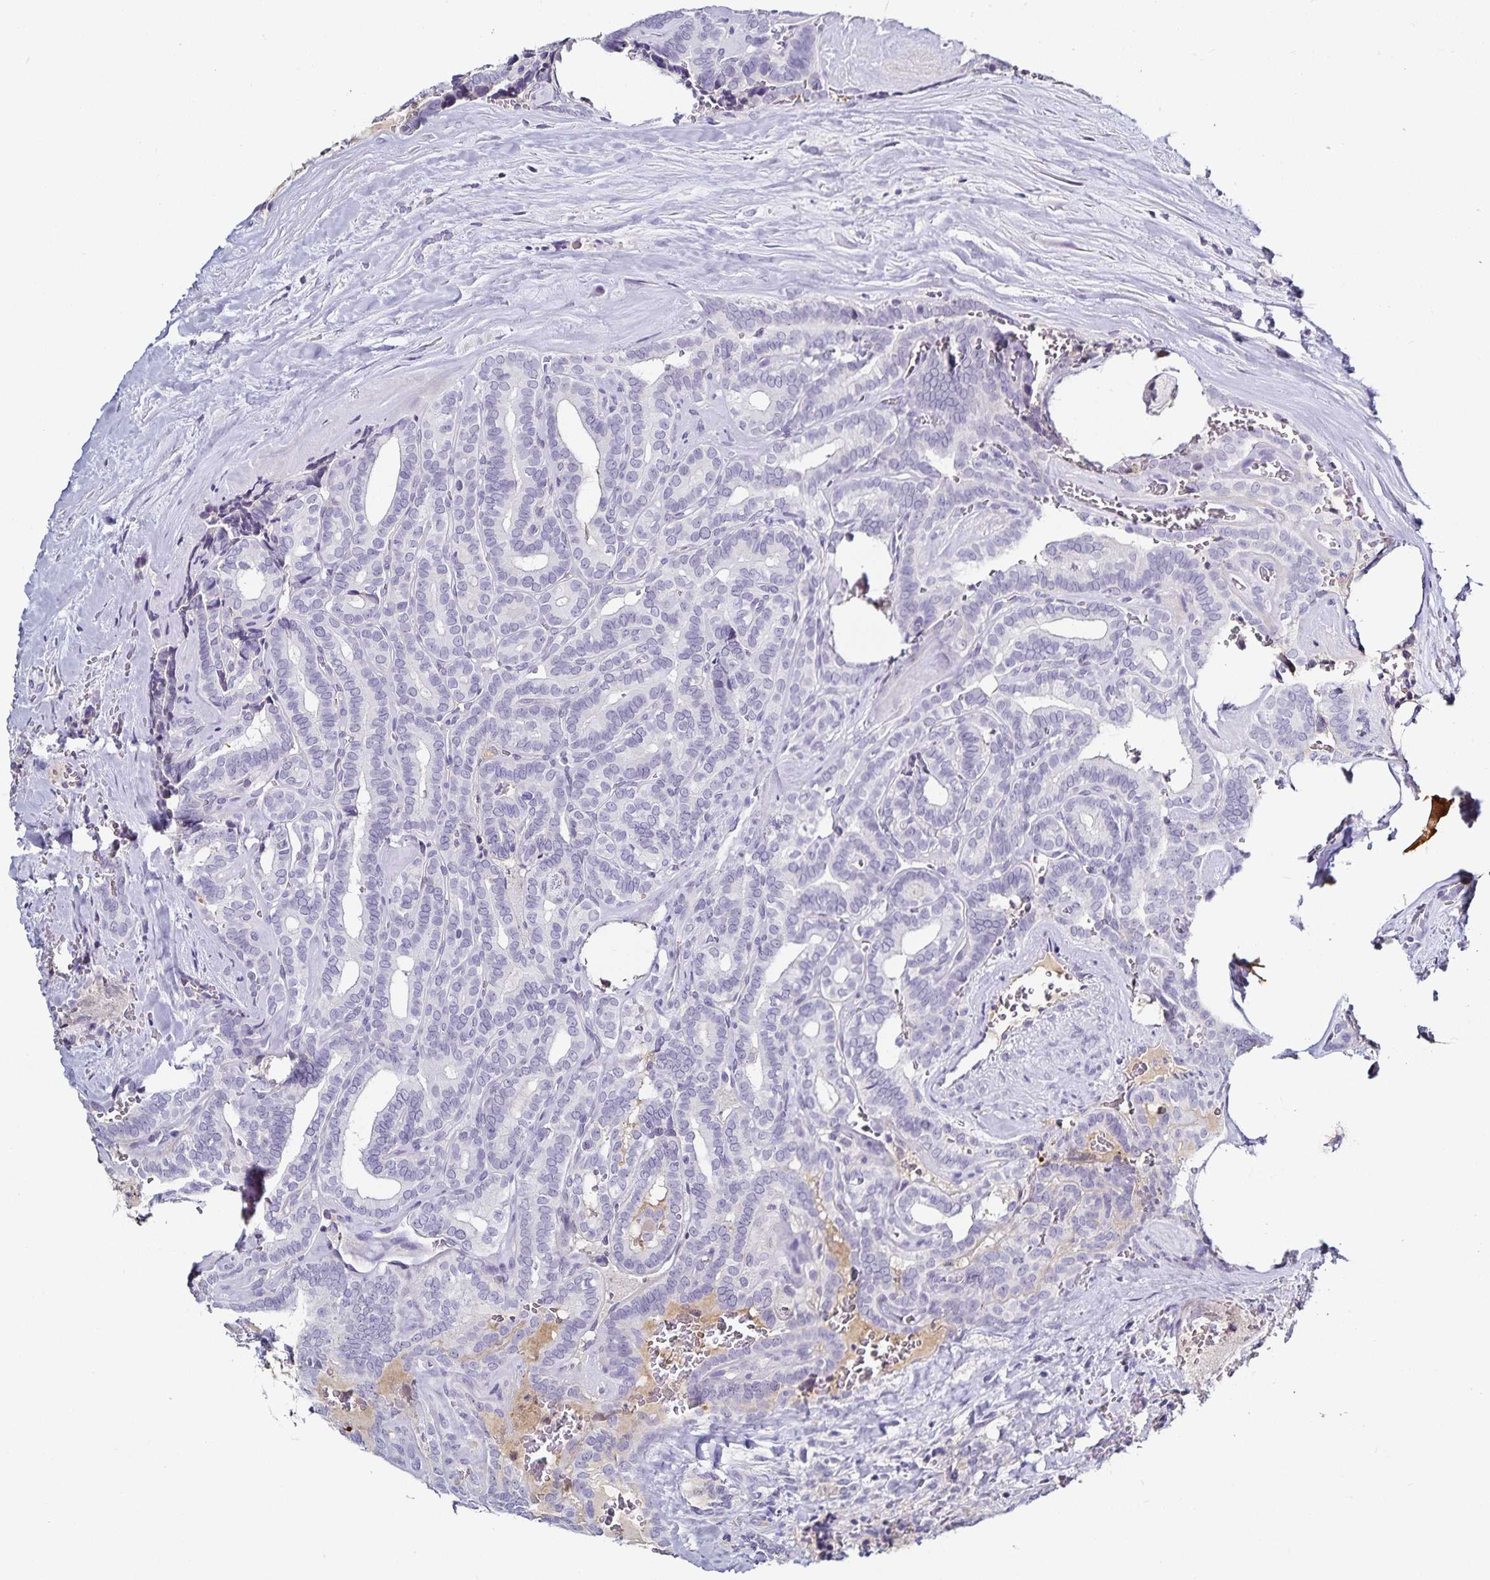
{"staining": {"intensity": "negative", "quantity": "none", "location": "none"}, "tissue": "thyroid cancer", "cell_type": "Tumor cells", "image_type": "cancer", "snomed": [{"axis": "morphology", "description": "Papillary adenocarcinoma, NOS"}, {"axis": "topography", "description": "Thyroid gland"}], "caption": "A micrograph of thyroid cancer stained for a protein displays no brown staining in tumor cells.", "gene": "TTR", "patient": {"sex": "female", "age": 21}}